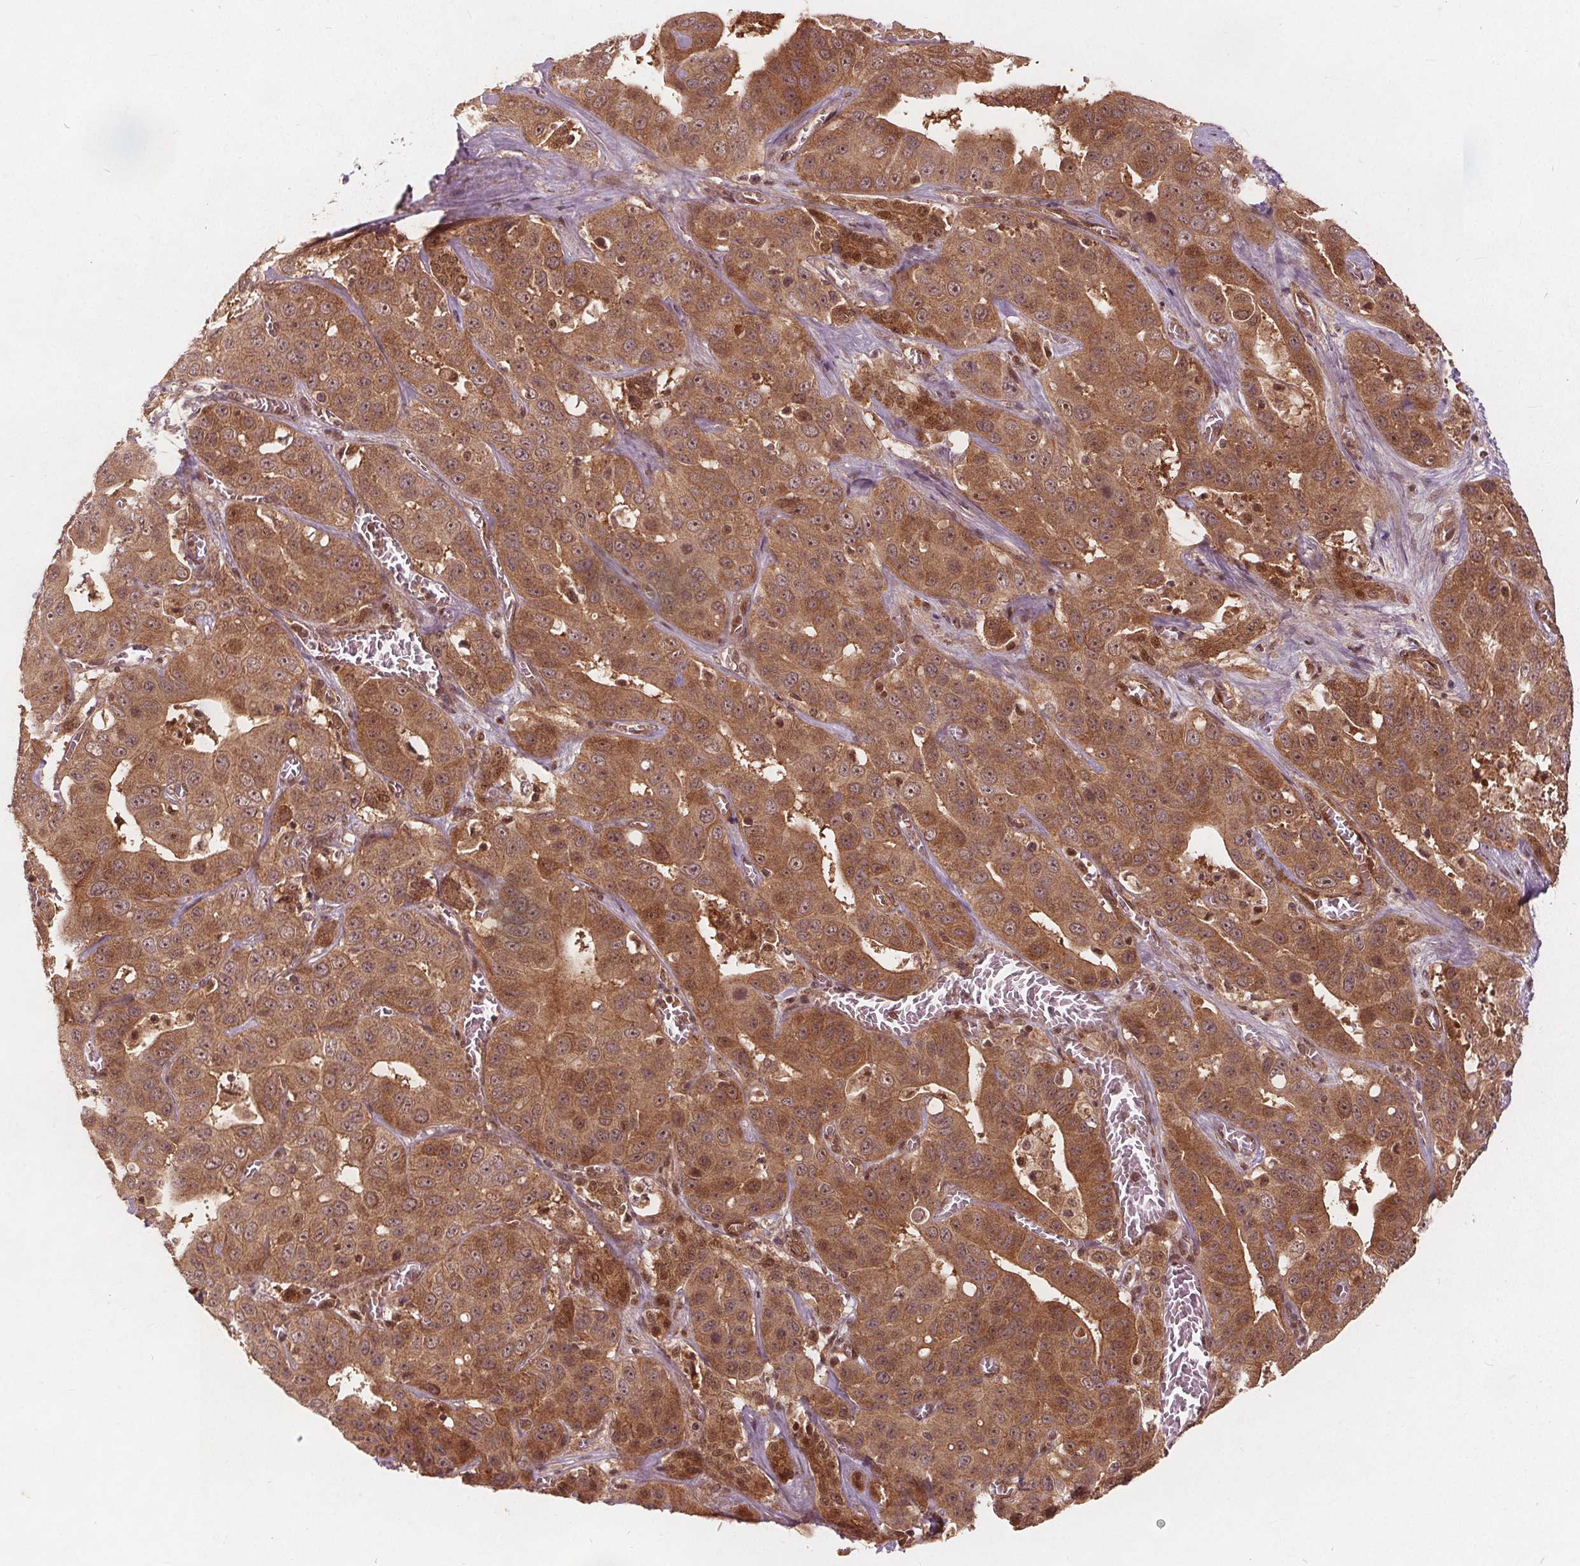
{"staining": {"intensity": "moderate", "quantity": ">75%", "location": "cytoplasmic/membranous"}, "tissue": "liver cancer", "cell_type": "Tumor cells", "image_type": "cancer", "snomed": [{"axis": "morphology", "description": "Cholangiocarcinoma"}, {"axis": "topography", "description": "Liver"}], "caption": "Cholangiocarcinoma (liver) stained for a protein demonstrates moderate cytoplasmic/membranous positivity in tumor cells. The staining was performed using DAB (3,3'-diaminobenzidine) to visualize the protein expression in brown, while the nuclei were stained in blue with hematoxylin (Magnification: 20x).", "gene": "PPP1CB", "patient": {"sex": "female", "age": 52}}